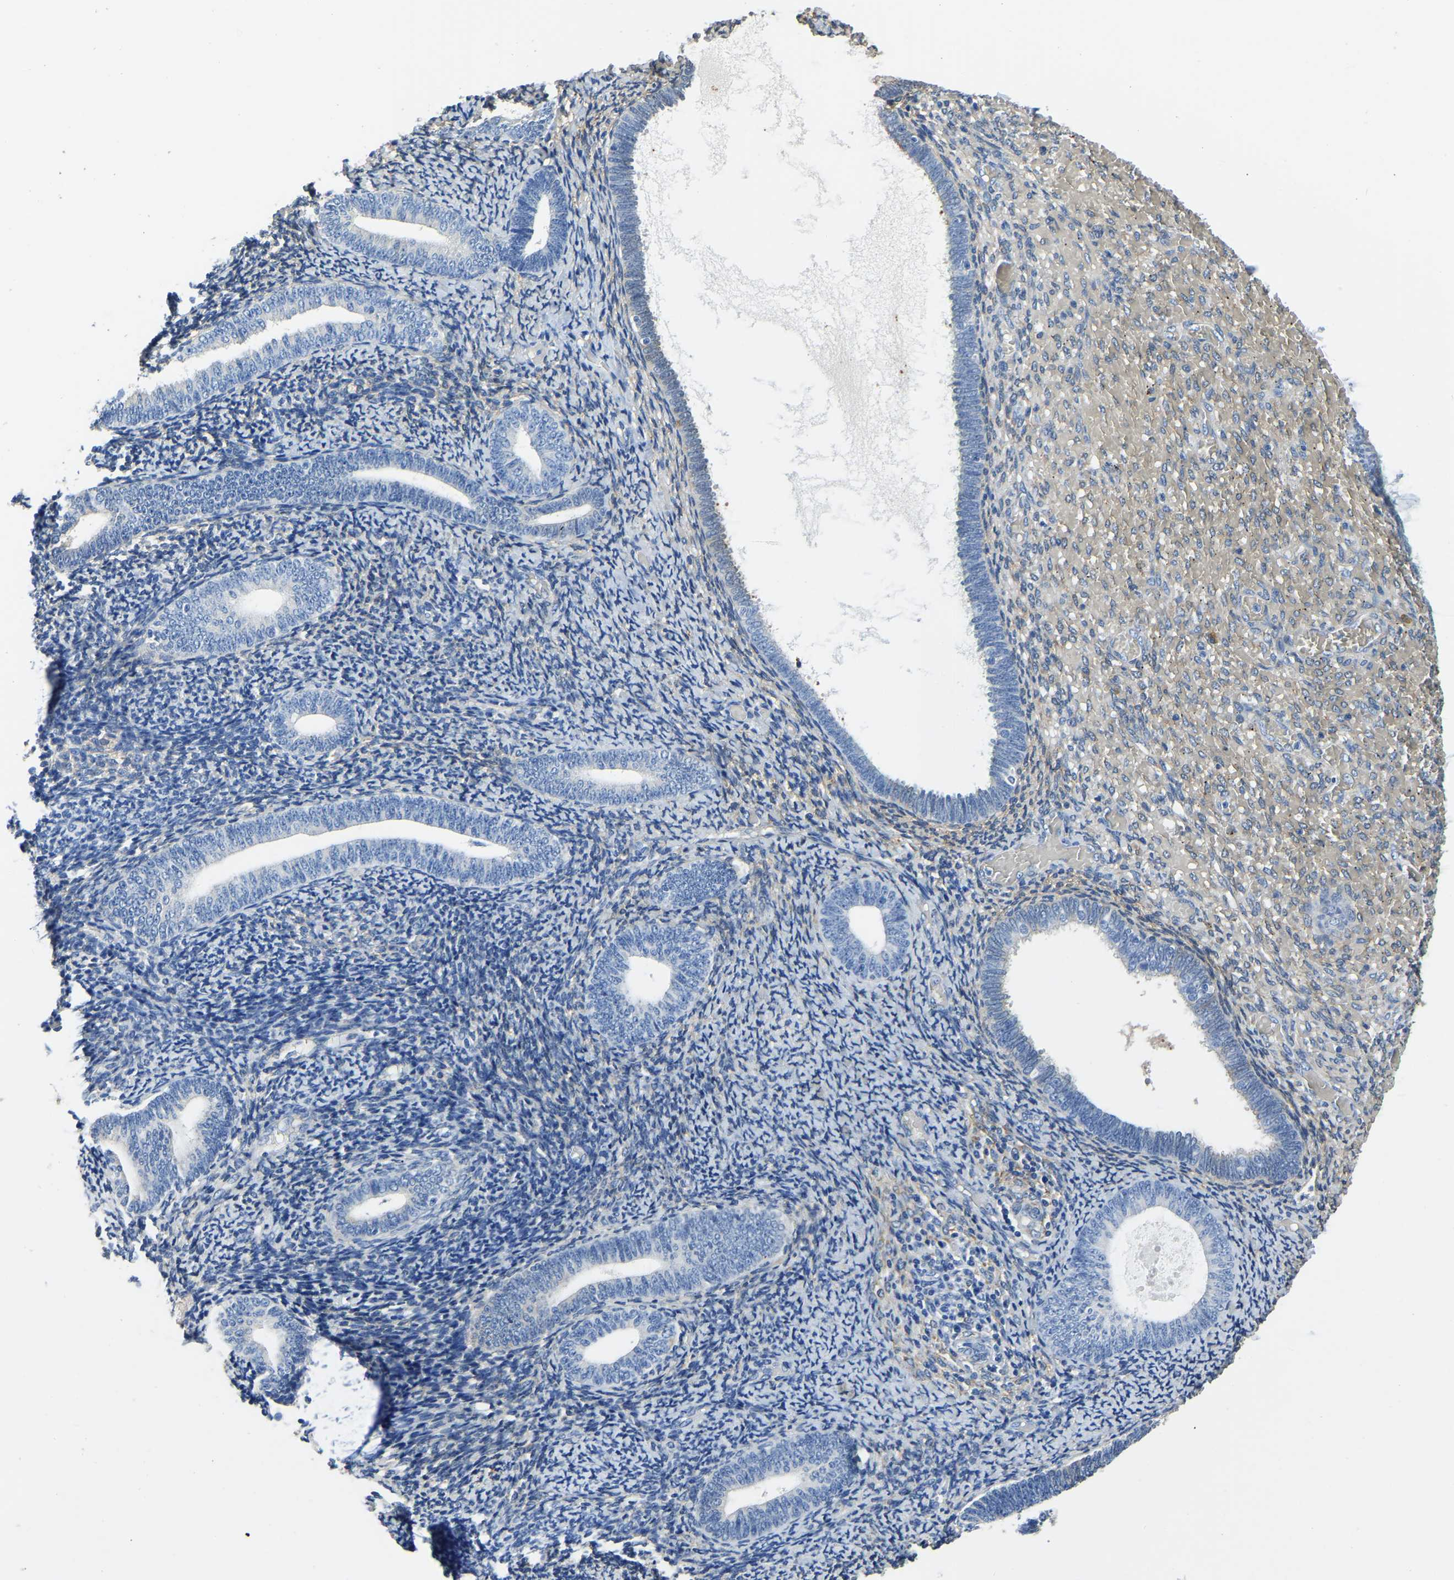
{"staining": {"intensity": "negative", "quantity": "none", "location": "none"}, "tissue": "endometrium", "cell_type": "Cells in endometrial stroma", "image_type": "normal", "snomed": [{"axis": "morphology", "description": "Normal tissue, NOS"}, {"axis": "topography", "description": "Endometrium"}], "caption": "Cells in endometrial stroma show no significant expression in benign endometrium. (DAB immunohistochemistry with hematoxylin counter stain).", "gene": "ZDHHC13", "patient": {"sex": "female", "age": 66}}